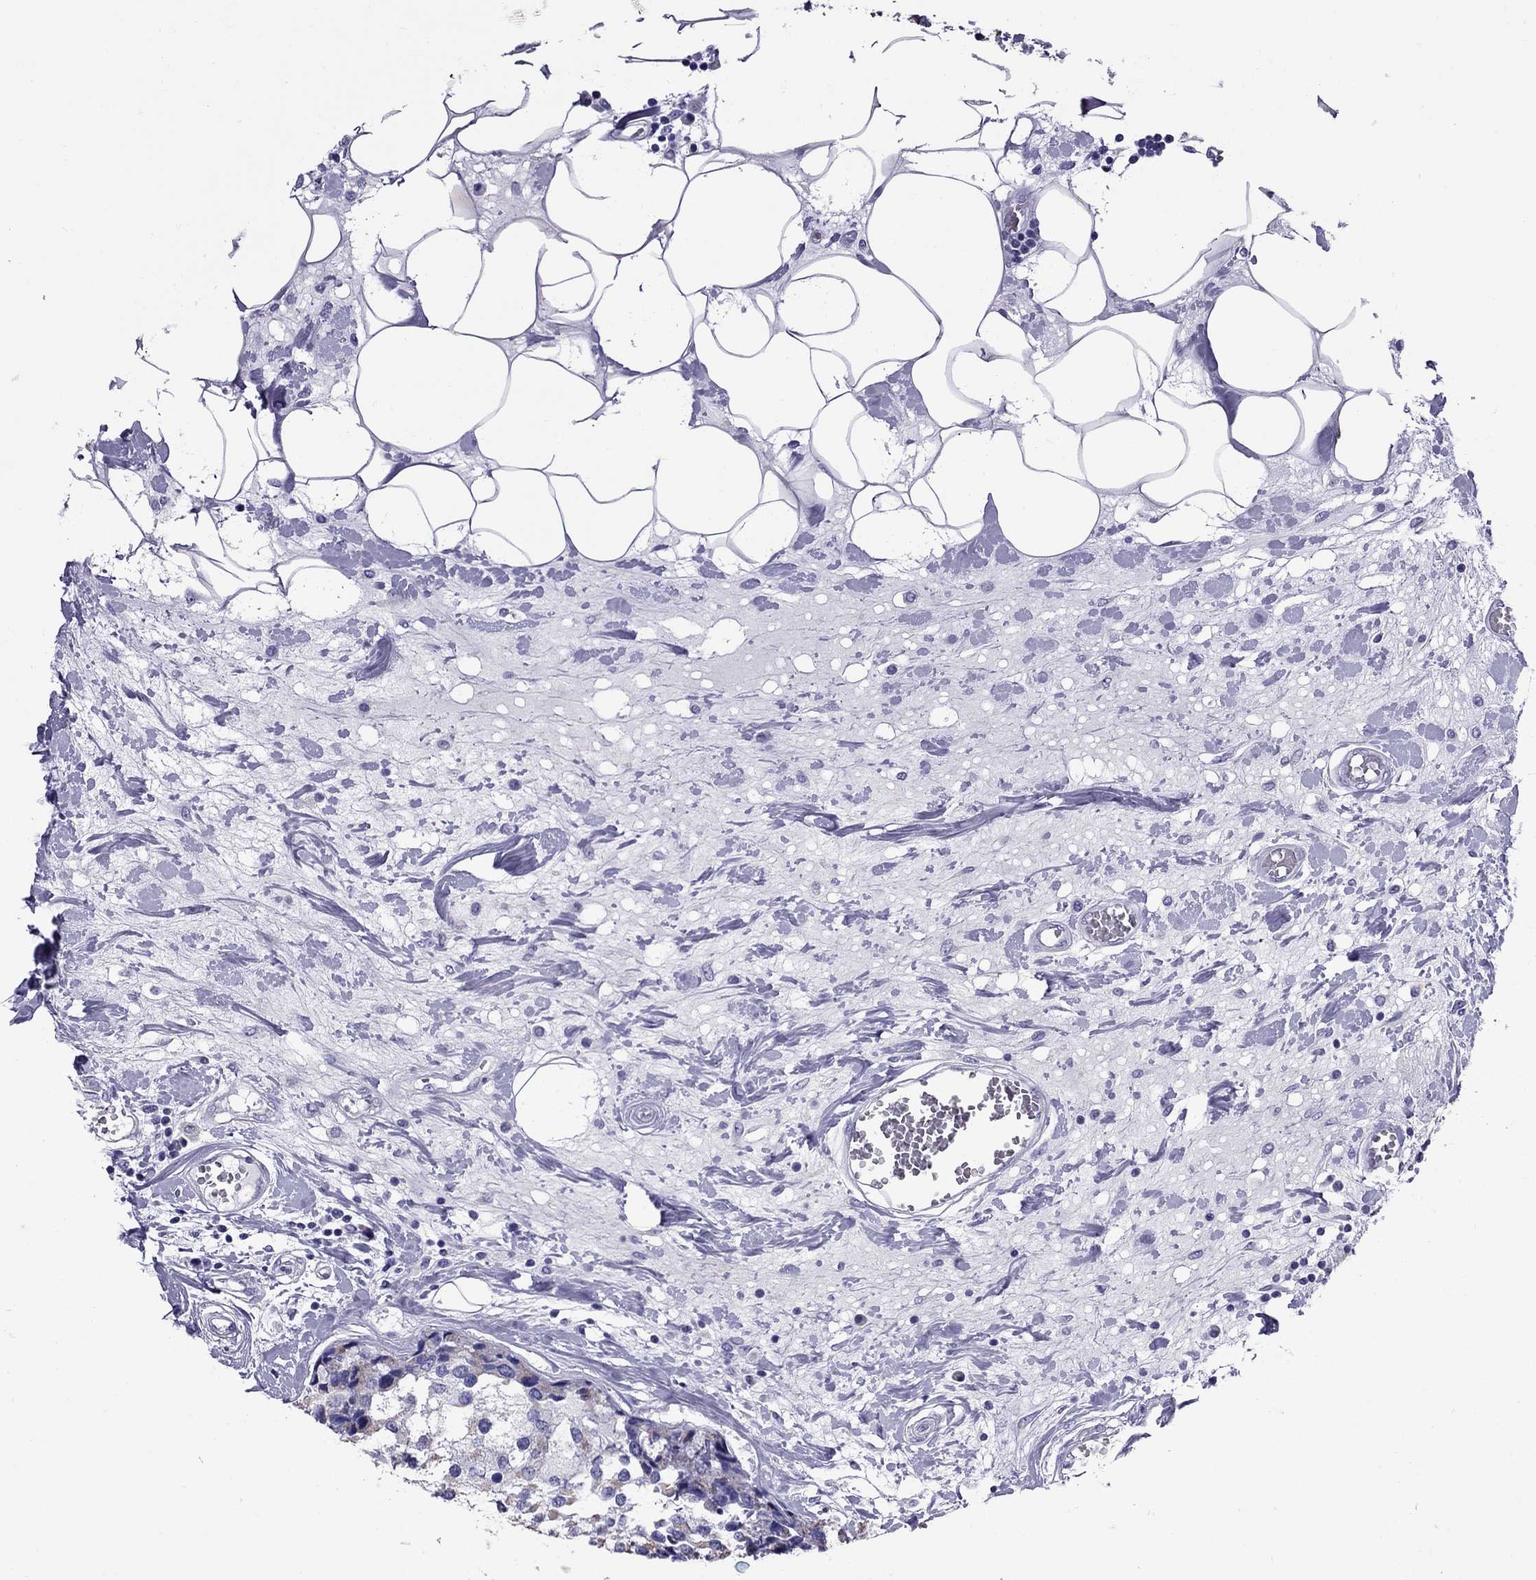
{"staining": {"intensity": "negative", "quantity": "none", "location": "none"}, "tissue": "breast cancer", "cell_type": "Tumor cells", "image_type": "cancer", "snomed": [{"axis": "morphology", "description": "Lobular carcinoma"}, {"axis": "topography", "description": "Breast"}], "caption": "Tumor cells are negative for brown protein staining in lobular carcinoma (breast). (Stains: DAB (3,3'-diaminobenzidine) immunohistochemistry with hematoxylin counter stain, Microscopy: brightfield microscopy at high magnification).", "gene": "TTLL13", "patient": {"sex": "female", "age": 59}}